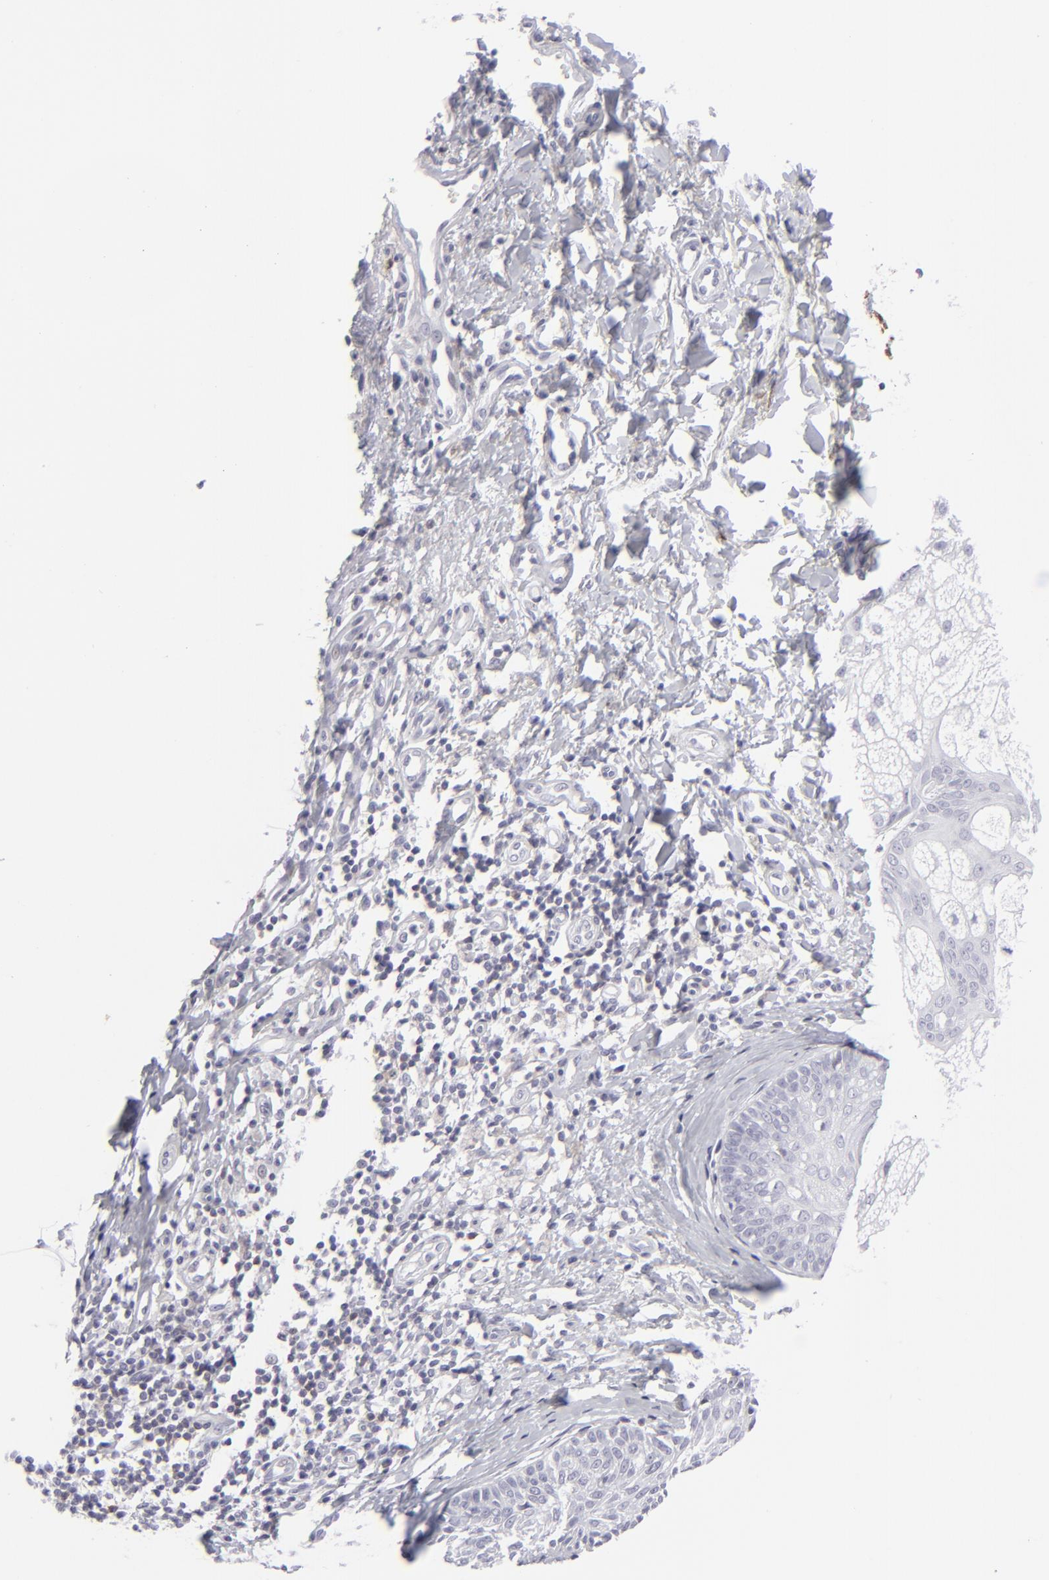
{"staining": {"intensity": "negative", "quantity": "none", "location": "none"}, "tissue": "melanoma", "cell_type": "Tumor cells", "image_type": "cancer", "snomed": [{"axis": "morphology", "description": "Malignant melanoma, NOS"}, {"axis": "topography", "description": "Skin"}], "caption": "There is no significant positivity in tumor cells of malignant melanoma.", "gene": "CD7", "patient": {"sex": "male", "age": 23}}